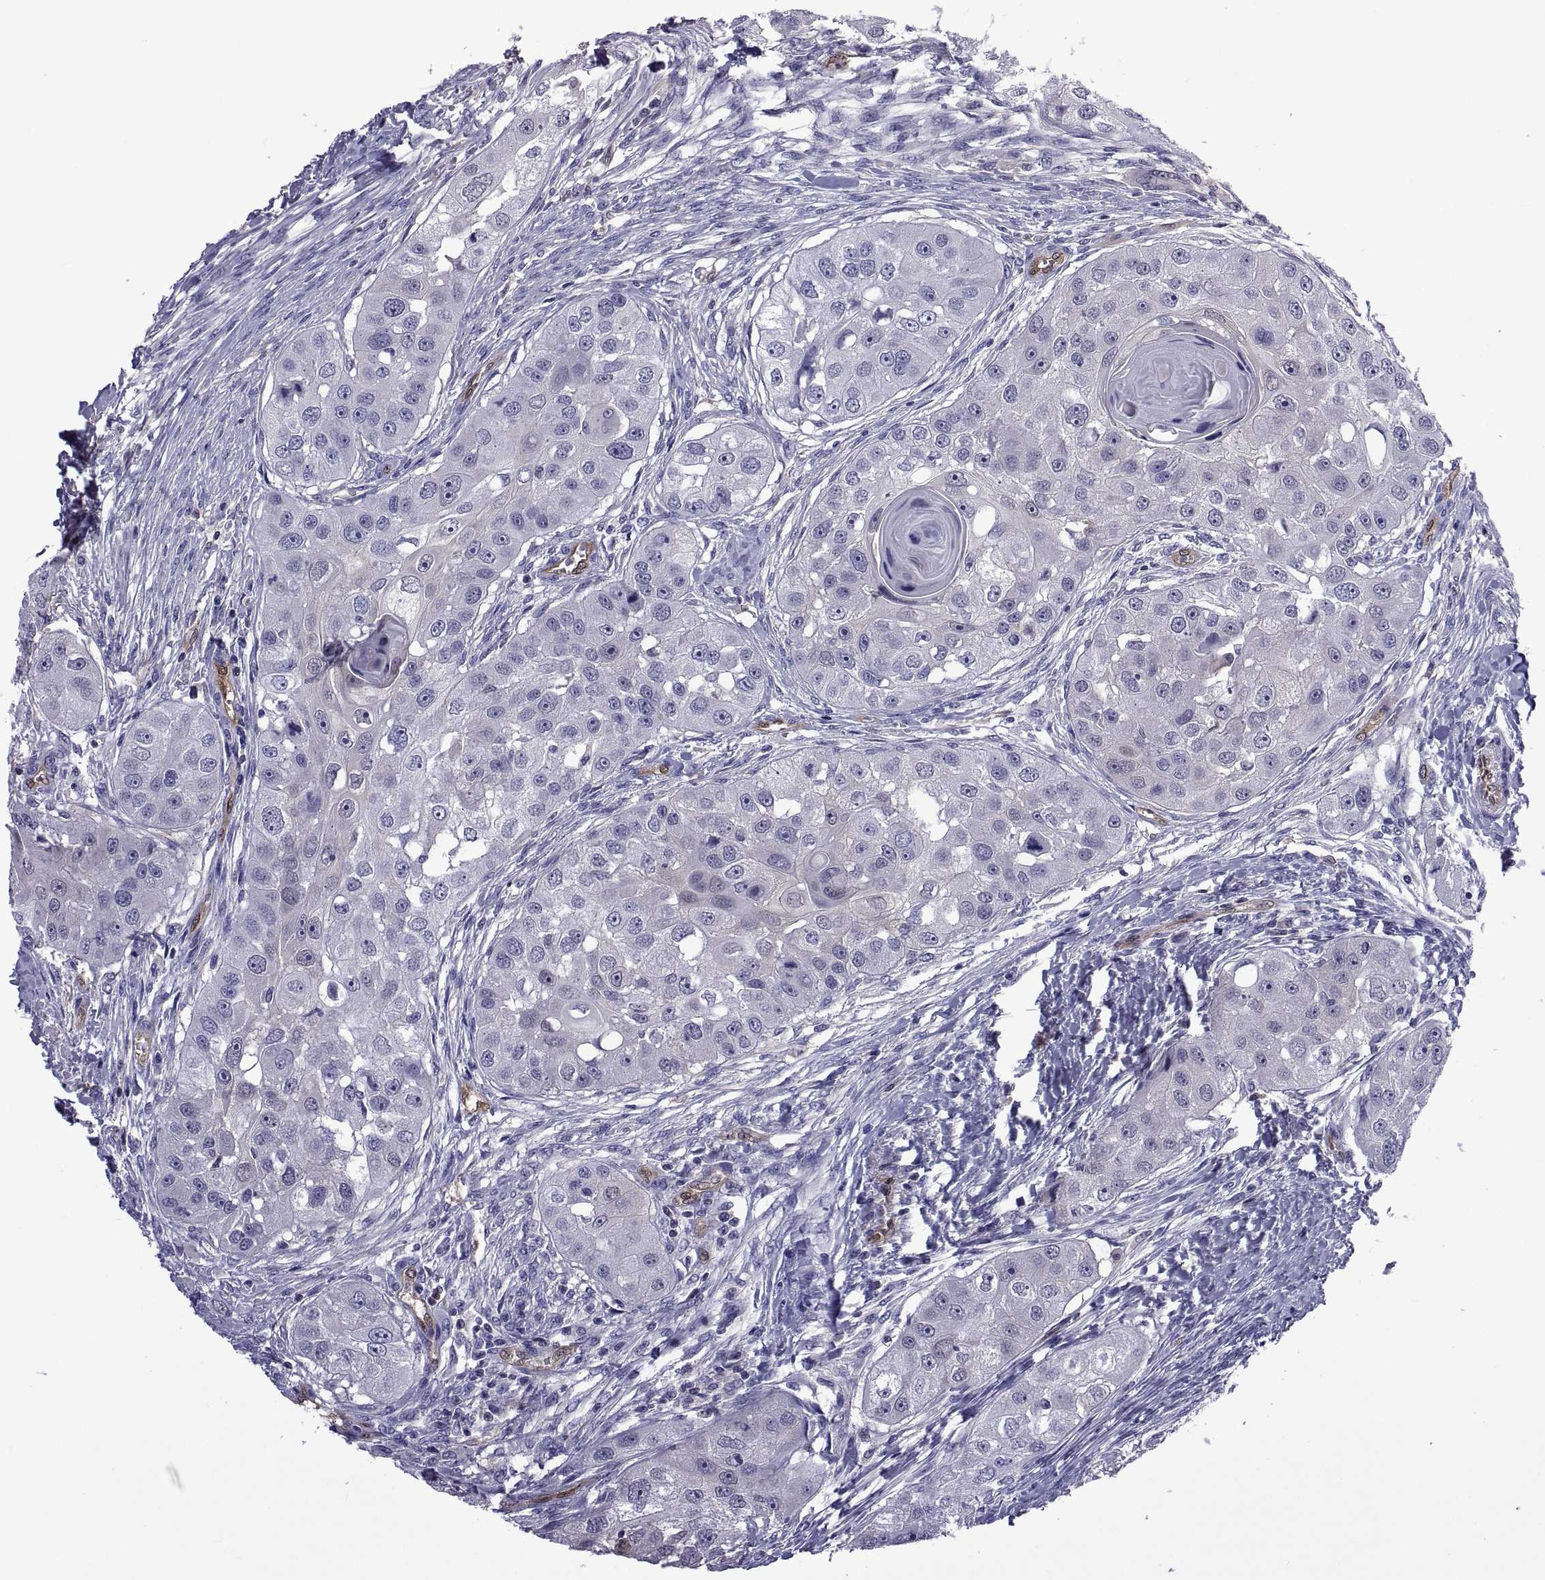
{"staining": {"intensity": "negative", "quantity": "none", "location": "none"}, "tissue": "head and neck cancer", "cell_type": "Tumor cells", "image_type": "cancer", "snomed": [{"axis": "morphology", "description": "Squamous cell carcinoma, NOS"}, {"axis": "topography", "description": "Head-Neck"}], "caption": "Protein analysis of head and neck cancer (squamous cell carcinoma) exhibits no significant expression in tumor cells. Brightfield microscopy of immunohistochemistry (IHC) stained with DAB (brown) and hematoxylin (blue), captured at high magnification.", "gene": "LCN9", "patient": {"sex": "male", "age": 51}}